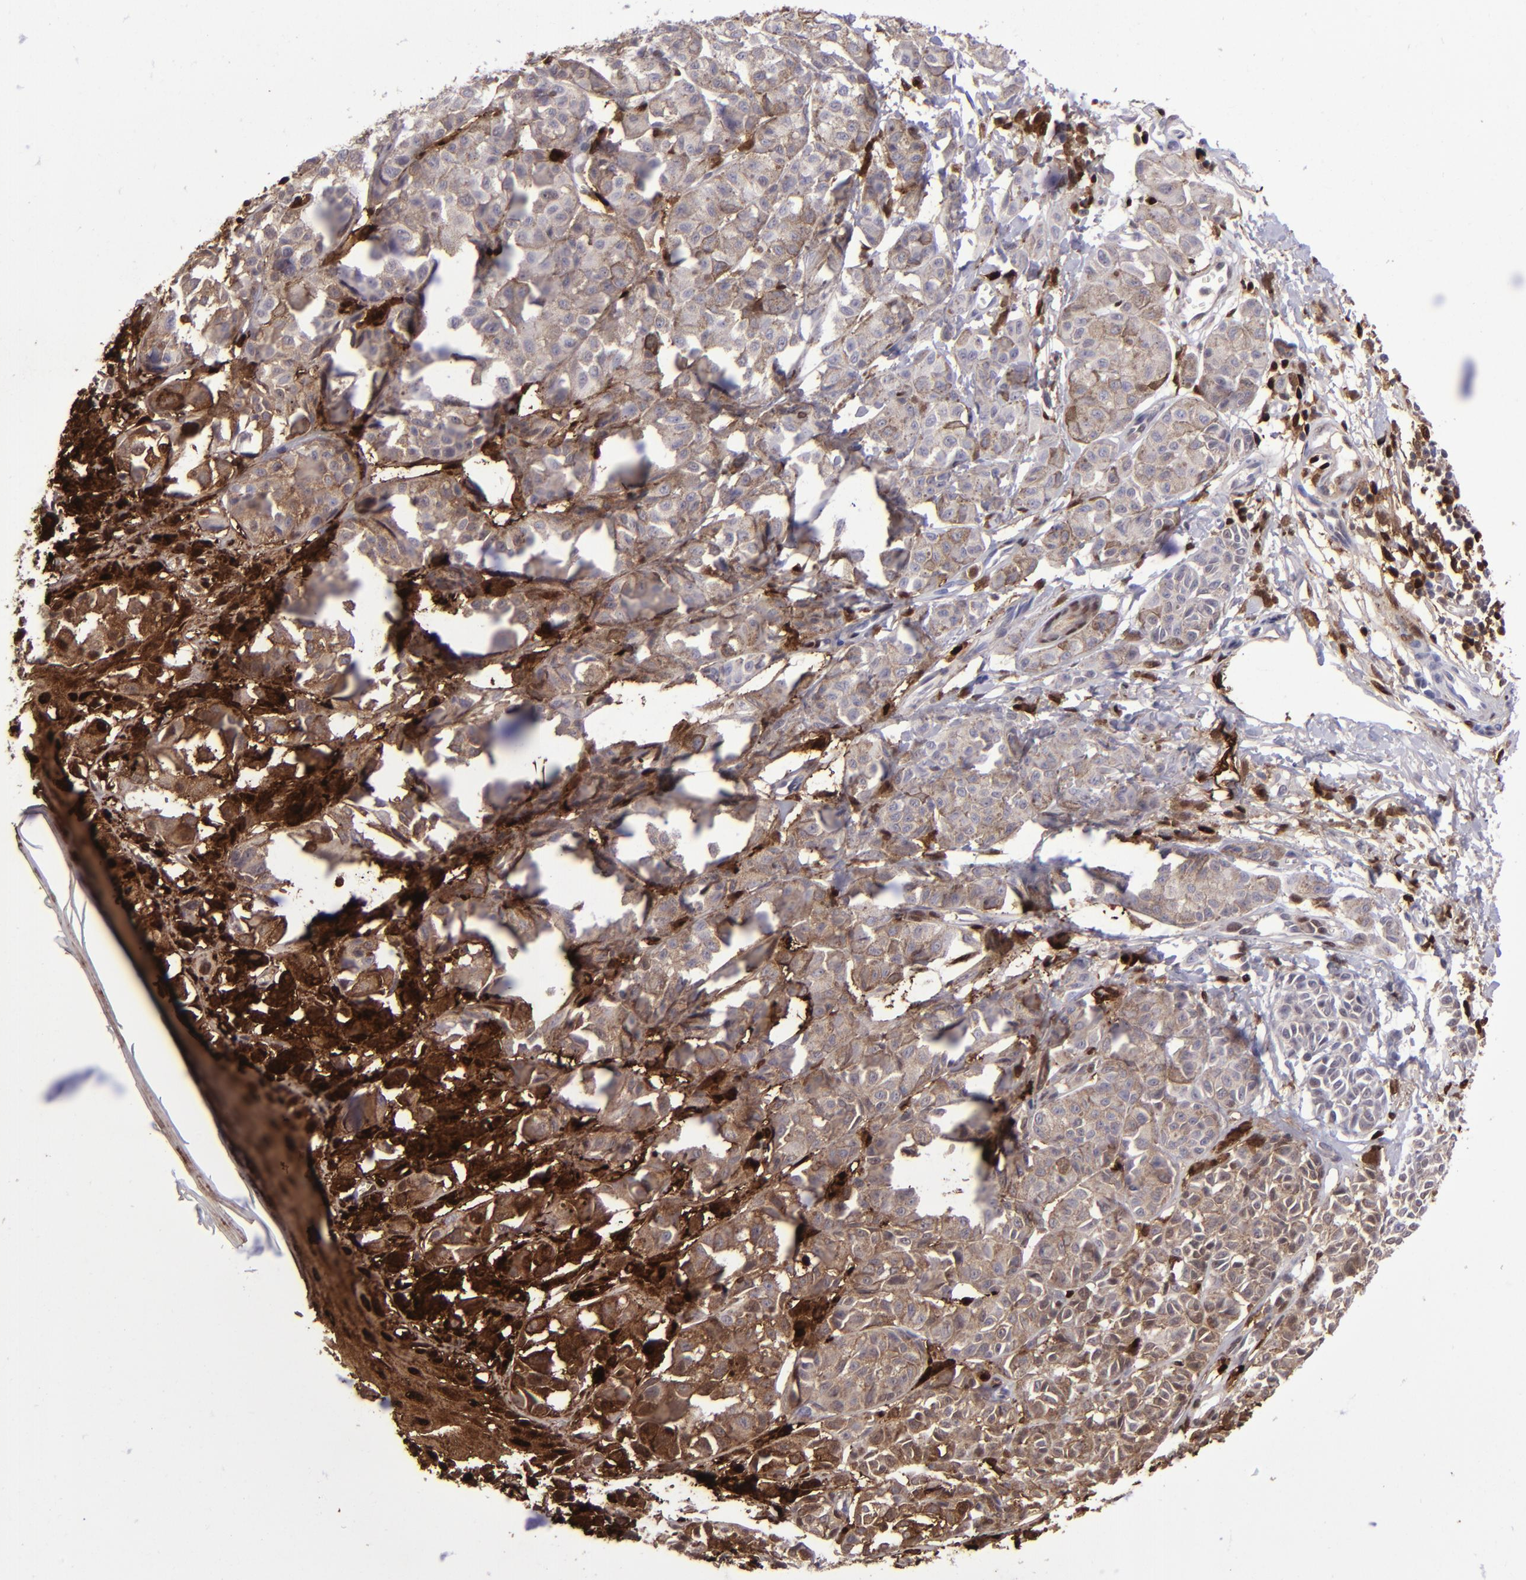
{"staining": {"intensity": "weak", "quantity": "25%-75%", "location": "cytoplasmic/membranous"}, "tissue": "melanoma", "cell_type": "Tumor cells", "image_type": "cancer", "snomed": [{"axis": "morphology", "description": "Malignant melanoma, NOS"}, {"axis": "topography", "description": "Skin"}], "caption": "The image demonstrates immunohistochemical staining of melanoma. There is weak cytoplasmic/membranous positivity is appreciated in approximately 25%-75% of tumor cells.", "gene": "TYMP", "patient": {"sex": "male", "age": 76}}